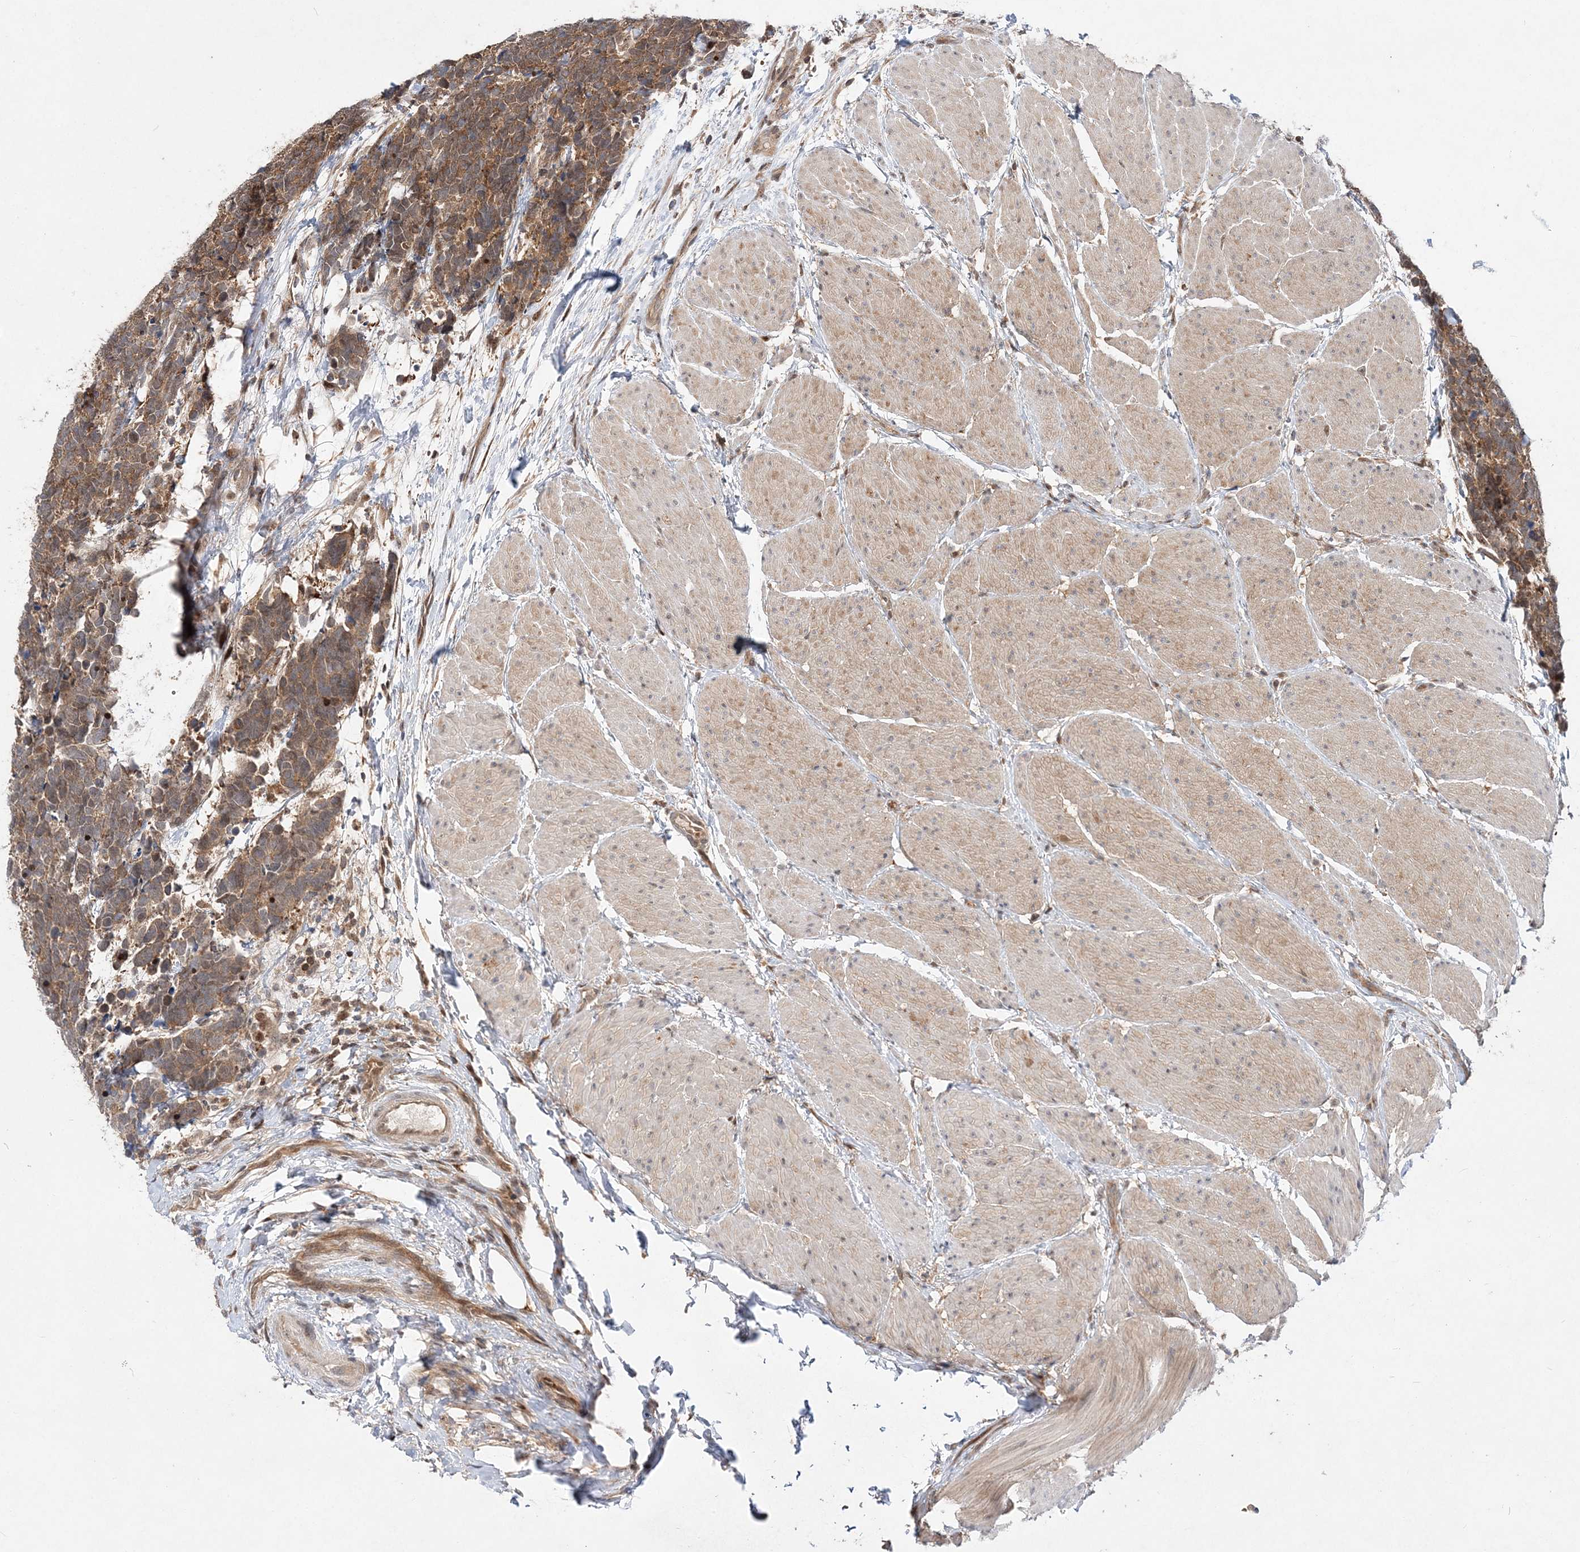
{"staining": {"intensity": "moderate", "quantity": ">75%", "location": "cytoplasmic/membranous"}, "tissue": "carcinoid", "cell_type": "Tumor cells", "image_type": "cancer", "snomed": [{"axis": "morphology", "description": "Carcinoma, NOS"}, {"axis": "morphology", "description": "Carcinoid, malignant, NOS"}, {"axis": "topography", "description": "Urinary bladder"}], "caption": "Immunohistochemistry photomicrograph of carcinoid stained for a protein (brown), which shows medium levels of moderate cytoplasmic/membranous expression in about >75% of tumor cells.", "gene": "NIF3L1", "patient": {"sex": "male", "age": 57}}